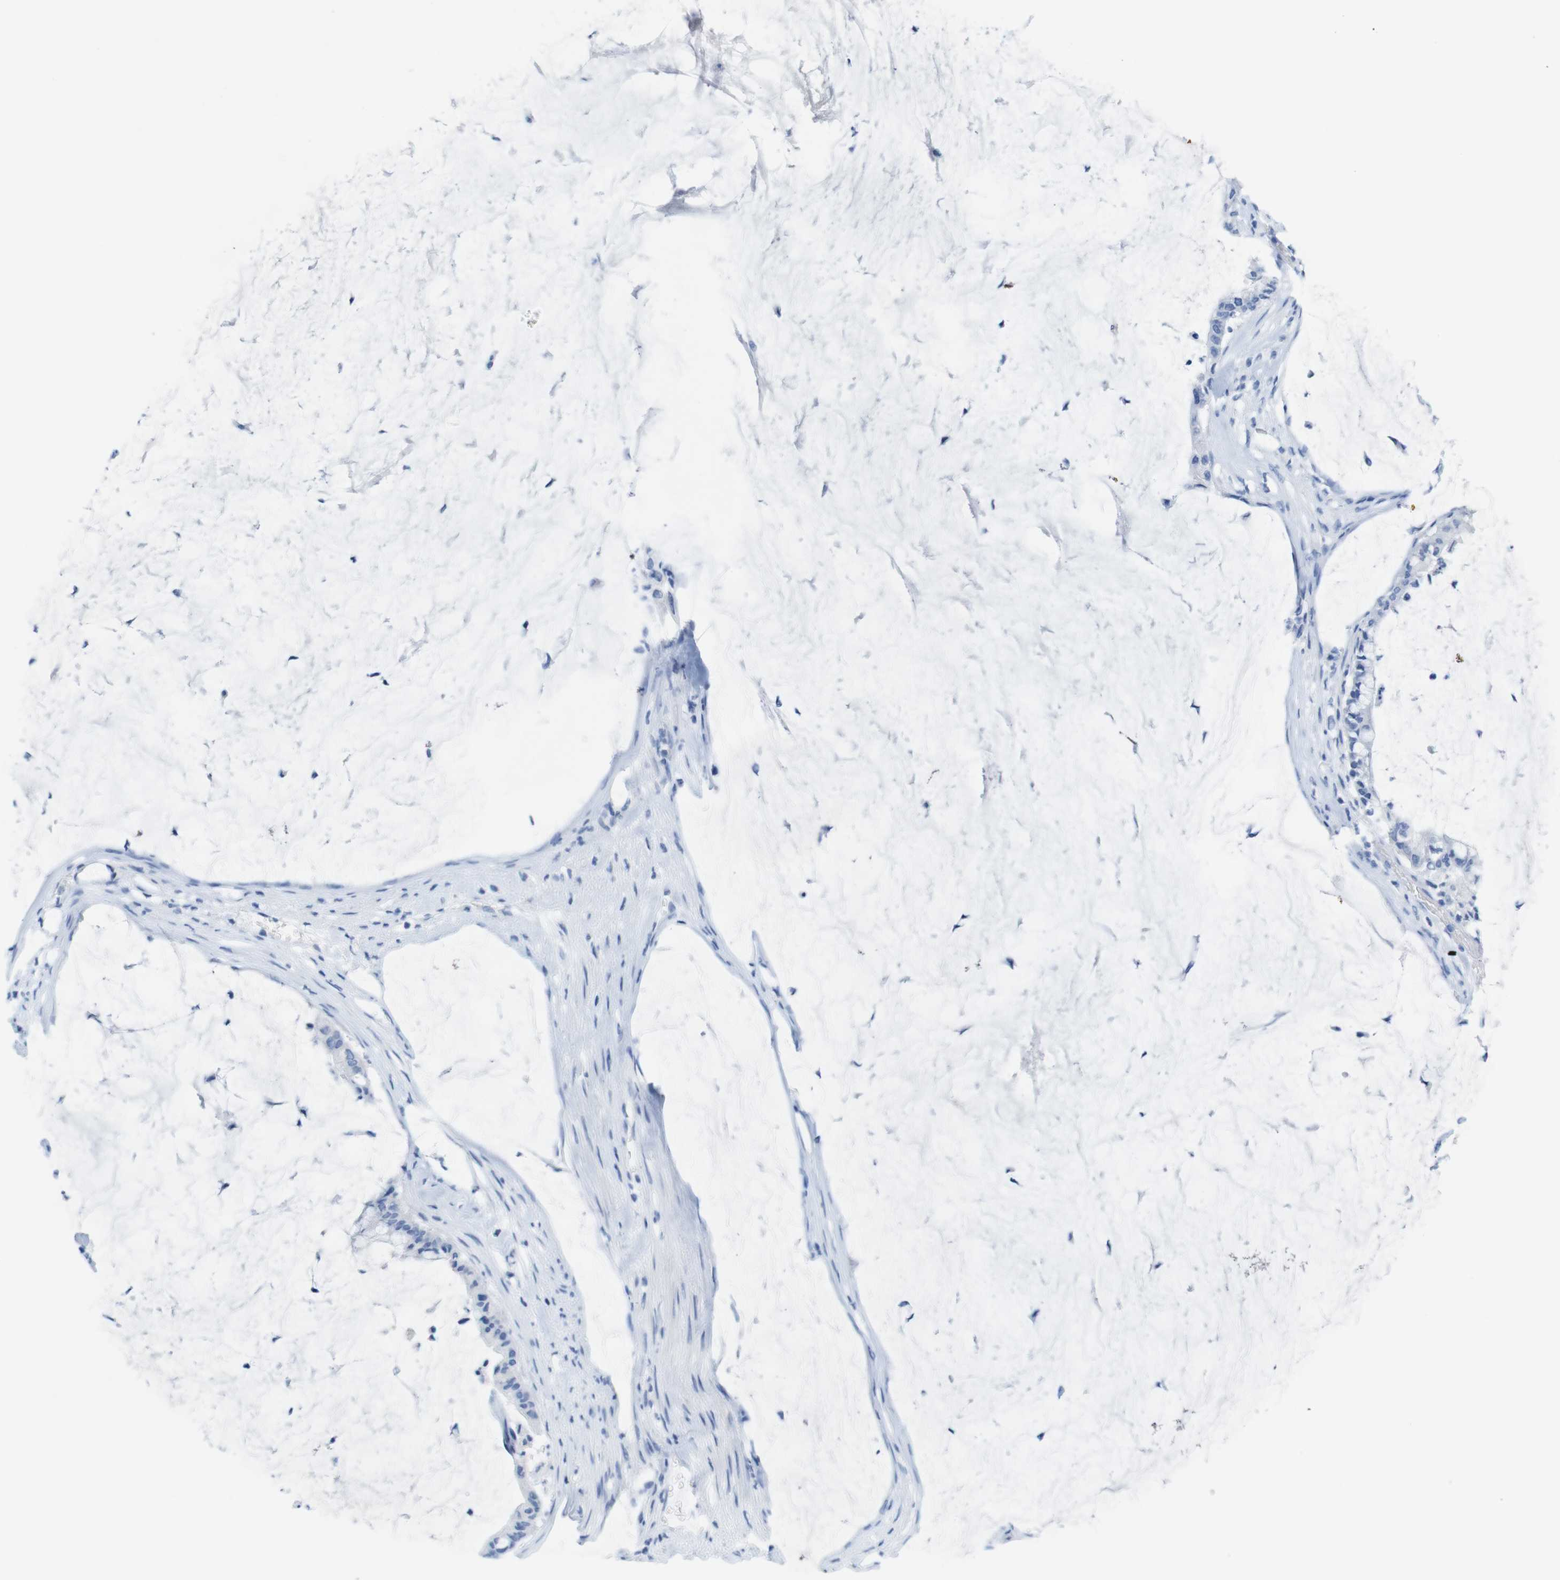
{"staining": {"intensity": "negative", "quantity": "none", "location": "none"}, "tissue": "pancreatic cancer", "cell_type": "Tumor cells", "image_type": "cancer", "snomed": [{"axis": "morphology", "description": "Adenocarcinoma, NOS"}, {"axis": "topography", "description": "Pancreas"}], "caption": "Immunohistochemistry of adenocarcinoma (pancreatic) shows no expression in tumor cells.", "gene": "LAG3", "patient": {"sex": "male", "age": 41}}